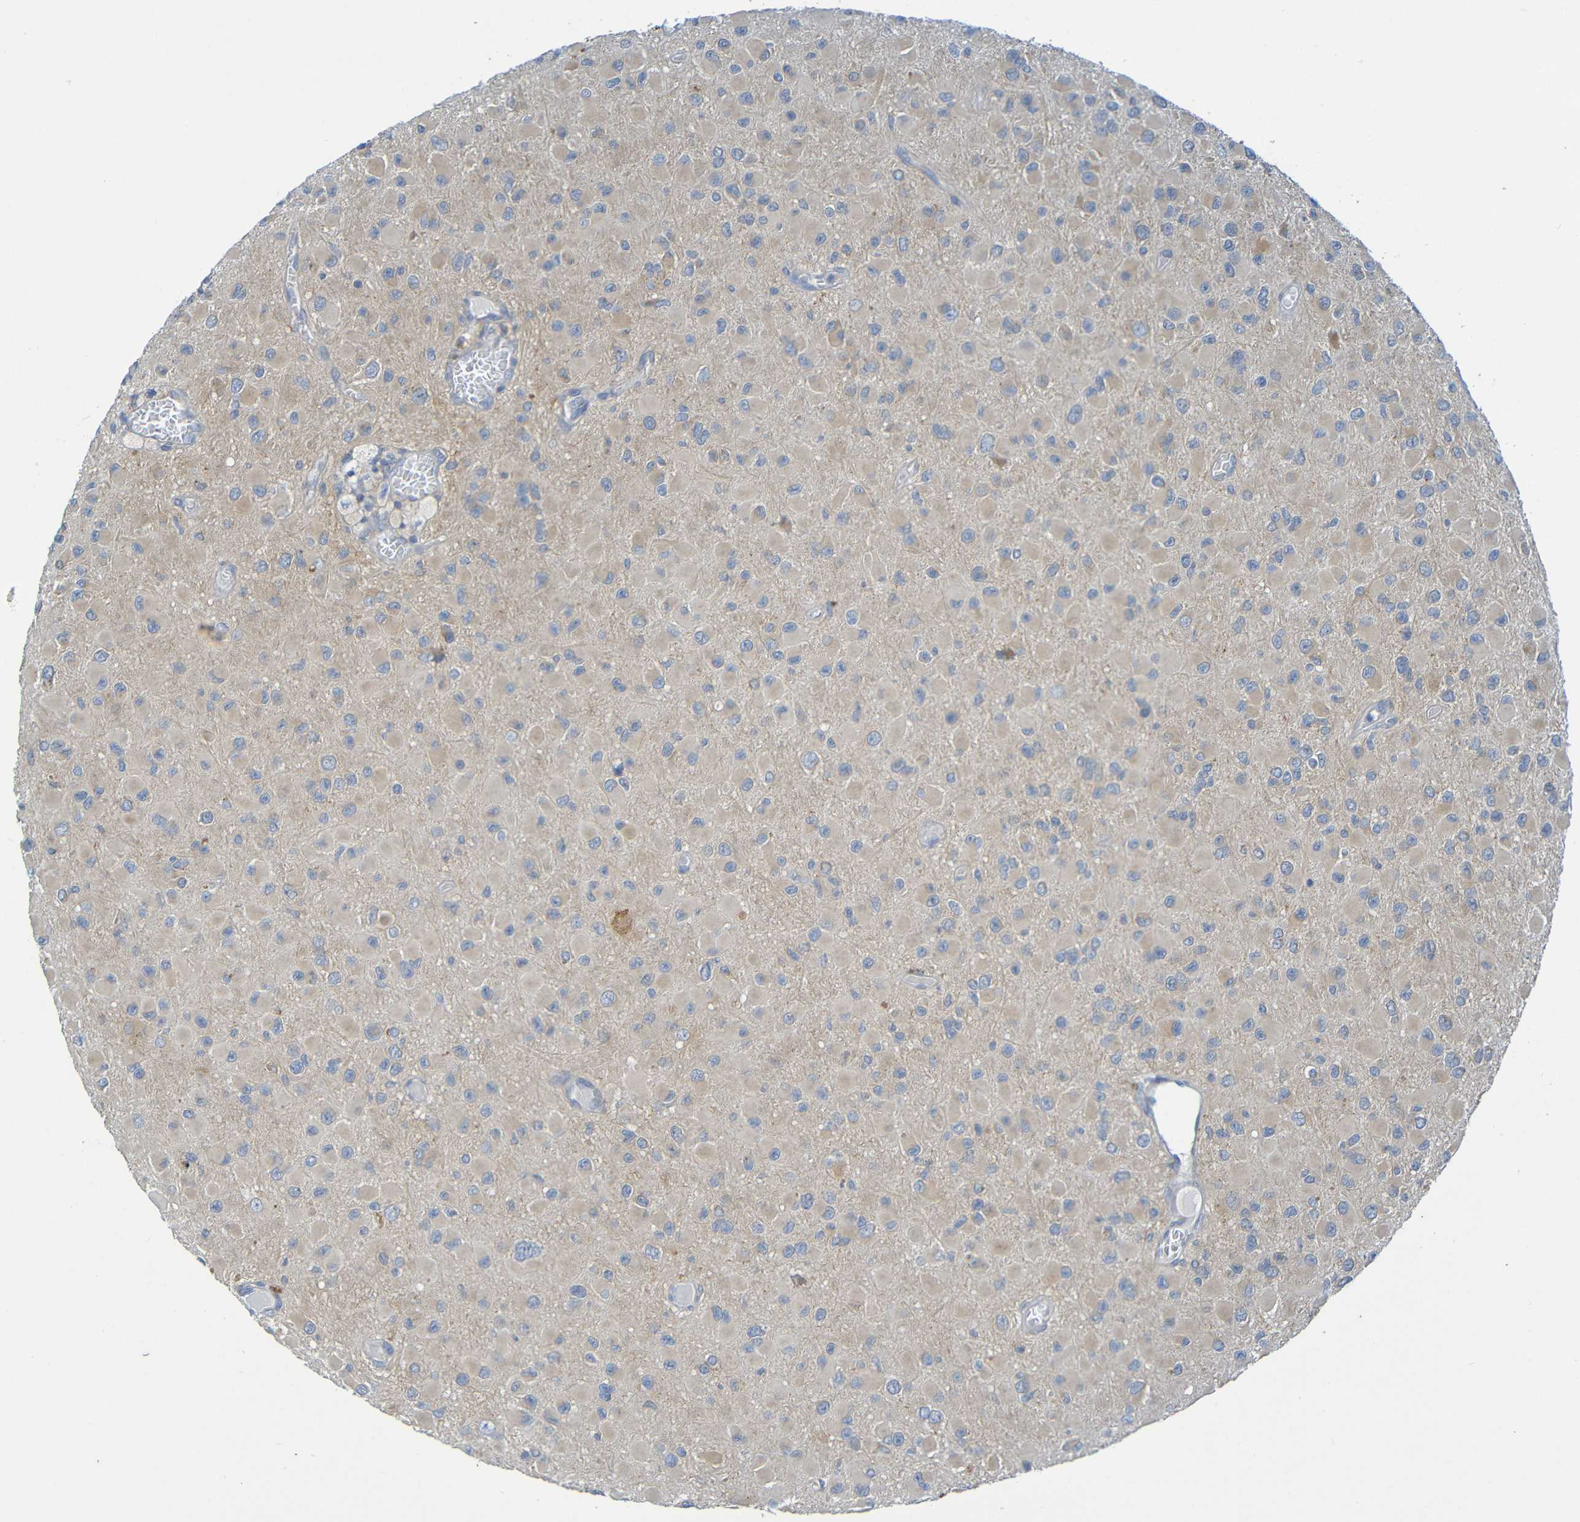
{"staining": {"intensity": "weak", "quantity": ">75%", "location": "cytoplasmic/membranous"}, "tissue": "glioma", "cell_type": "Tumor cells", "image_type": "cancer", "snomed": [{"axis": "morphology", "description": "Glioma, malignant, Low grade"}, {"axis": "topography", "description": "Brain"}], "caption": "Immunohistochemical staining of glioma demonstrates low levels of weak cytoplasmic/membranous protein staining in about >75% of tumor cells. (IHC, brightfield microscopy, high magnification).", "gene": "CYP4F2", "patient": {"sex": "male", "age": 42}}